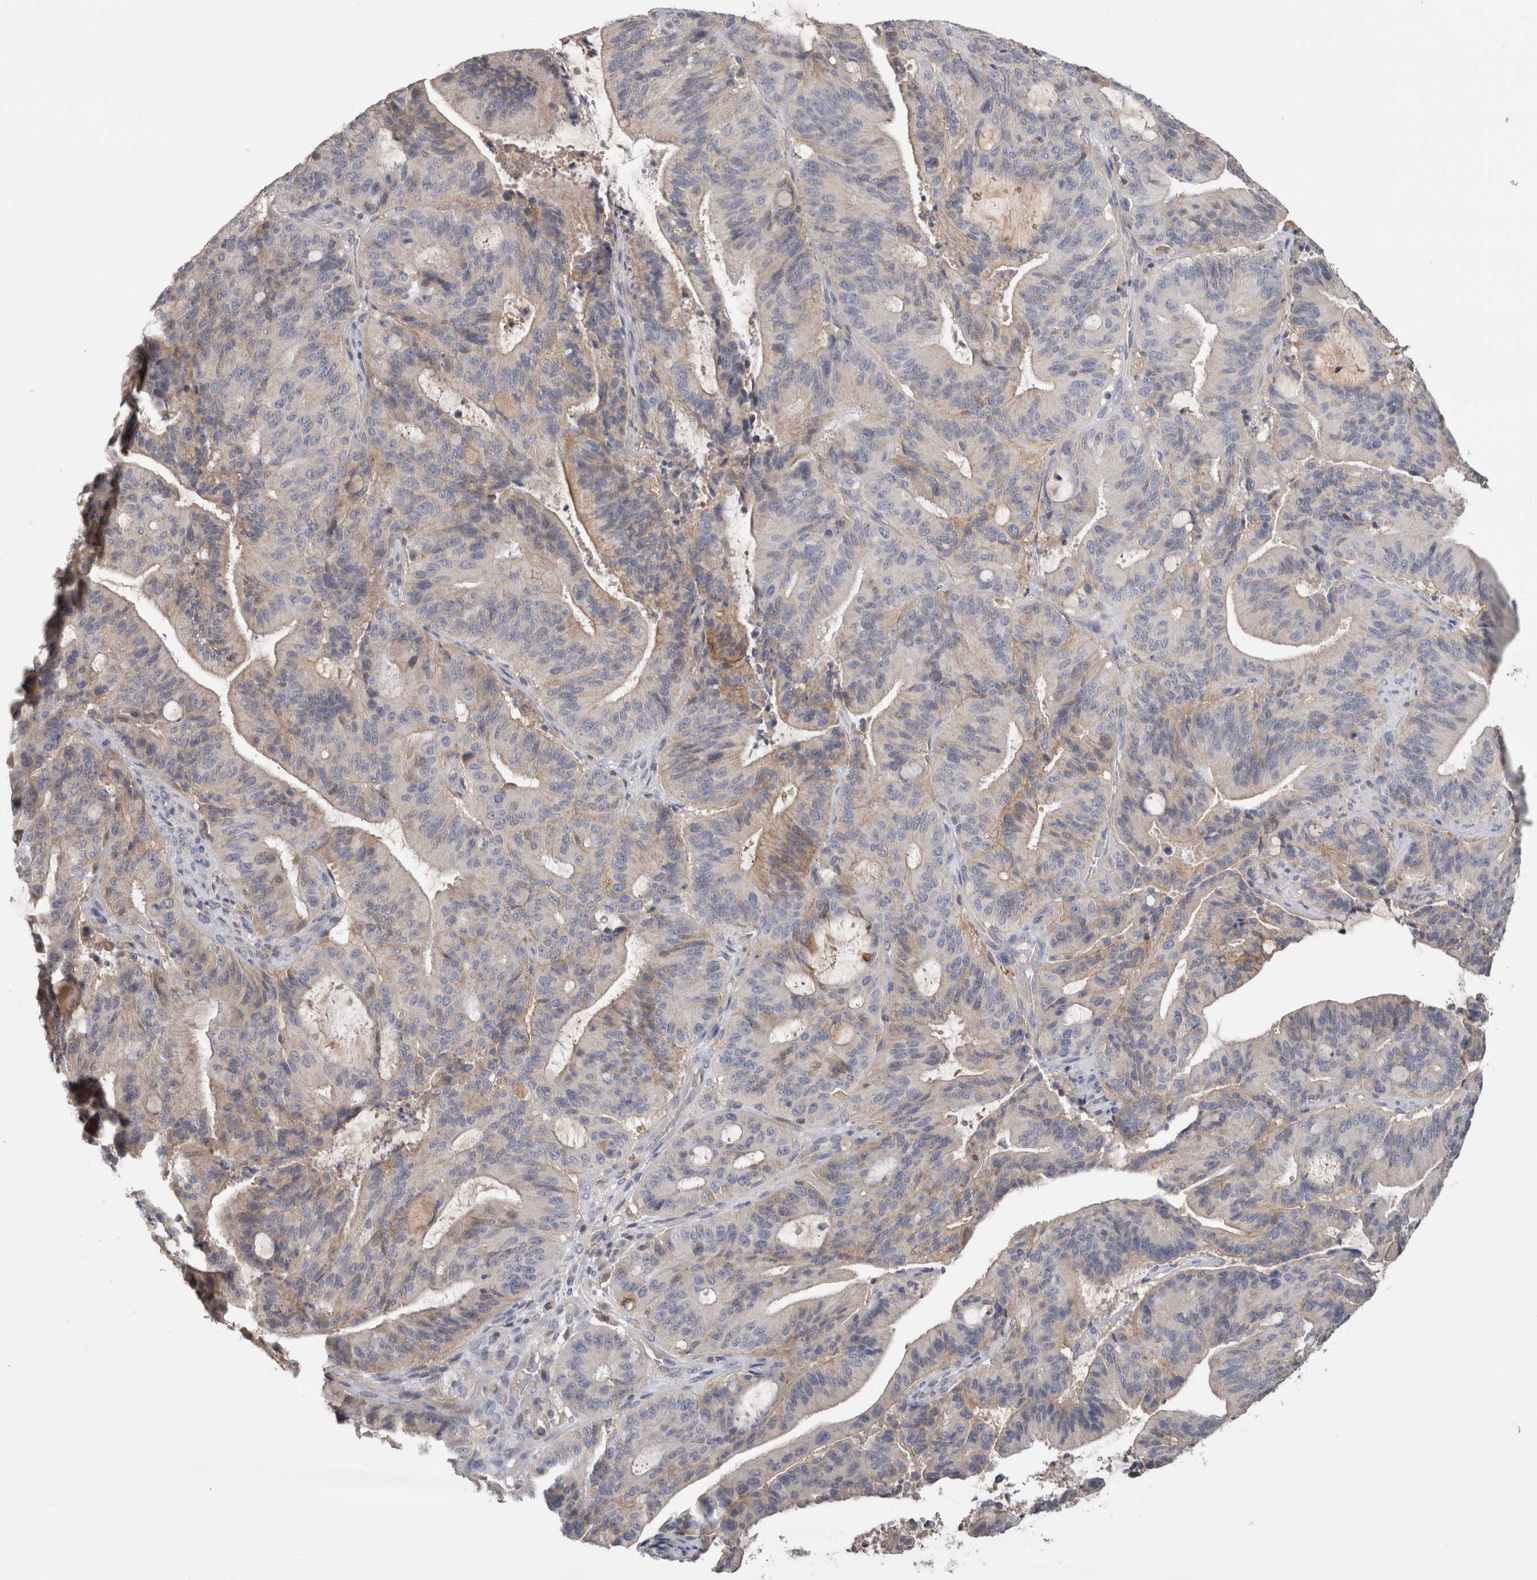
{"staining": {"intensity": "weak", "quantity": "<25%", "location": "cytoplasmic/membranous"}, "tissue": "liver cancer", "cell_type": "Tumor cells", "image_type": "cancer", "snomed": [{"axis": "morphology", "description": "Normal tissue, NOS"}, {"axis": "morphology", "description": "Cholangiocarcinoma"}, {"axis": "topography", "description": "Liver"}, {"axis": "topography", "description": "Peripheral nerve tissue"}], "caption": "Human liver cancer stained for a protein using immunohistochemistry displays no staining in tumor cells.", "gene": "PPP3CC", "patient": {"sex": "female", "age": 73}}